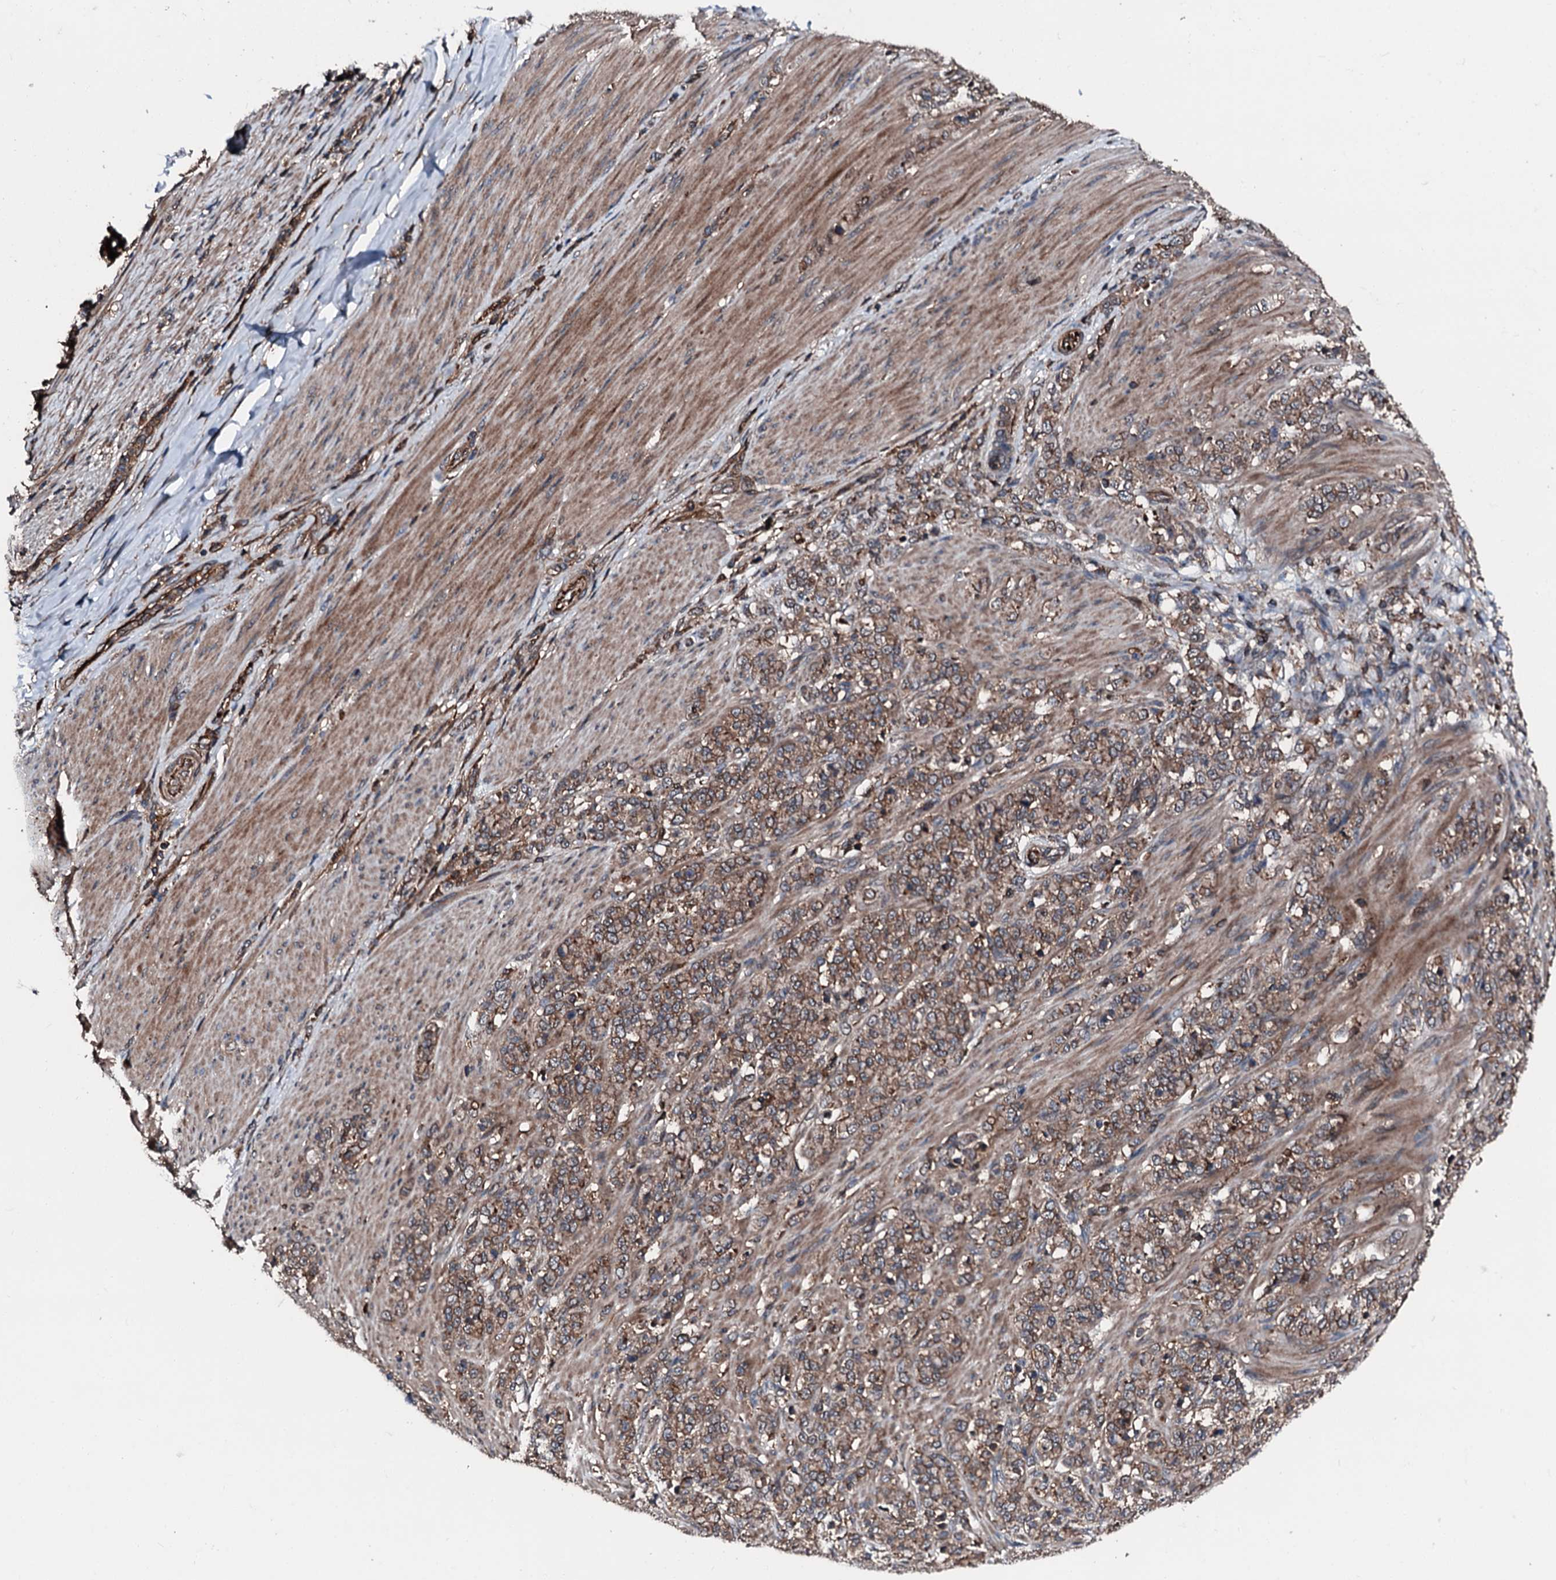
{"staining": {"intensity": "moderate", "quantity": ">75%", "location": "cytoplasmic/membranous"}, "tissue": "stomach cancer", "cell_type": "Tumor cells", "image_type": "cancer", "snomed": [{"axis": "morphology", "description": "Adenocarcinoma, NOS"}, {"axis": "topography", "description": "Stomach"}], "caption": "Immunohistochemistry (IHC) (DAB) staining of human stomach cancer (adenocarcinoma) exhibits moderate cytoplasmic/membranous protein positivity in approximately >75% of tumor cells. (brown staining indicates protein expression, while blue staining denotes nuclei).", "gene": "FGD4", "patient": {"sex": "female", "age": 79}}